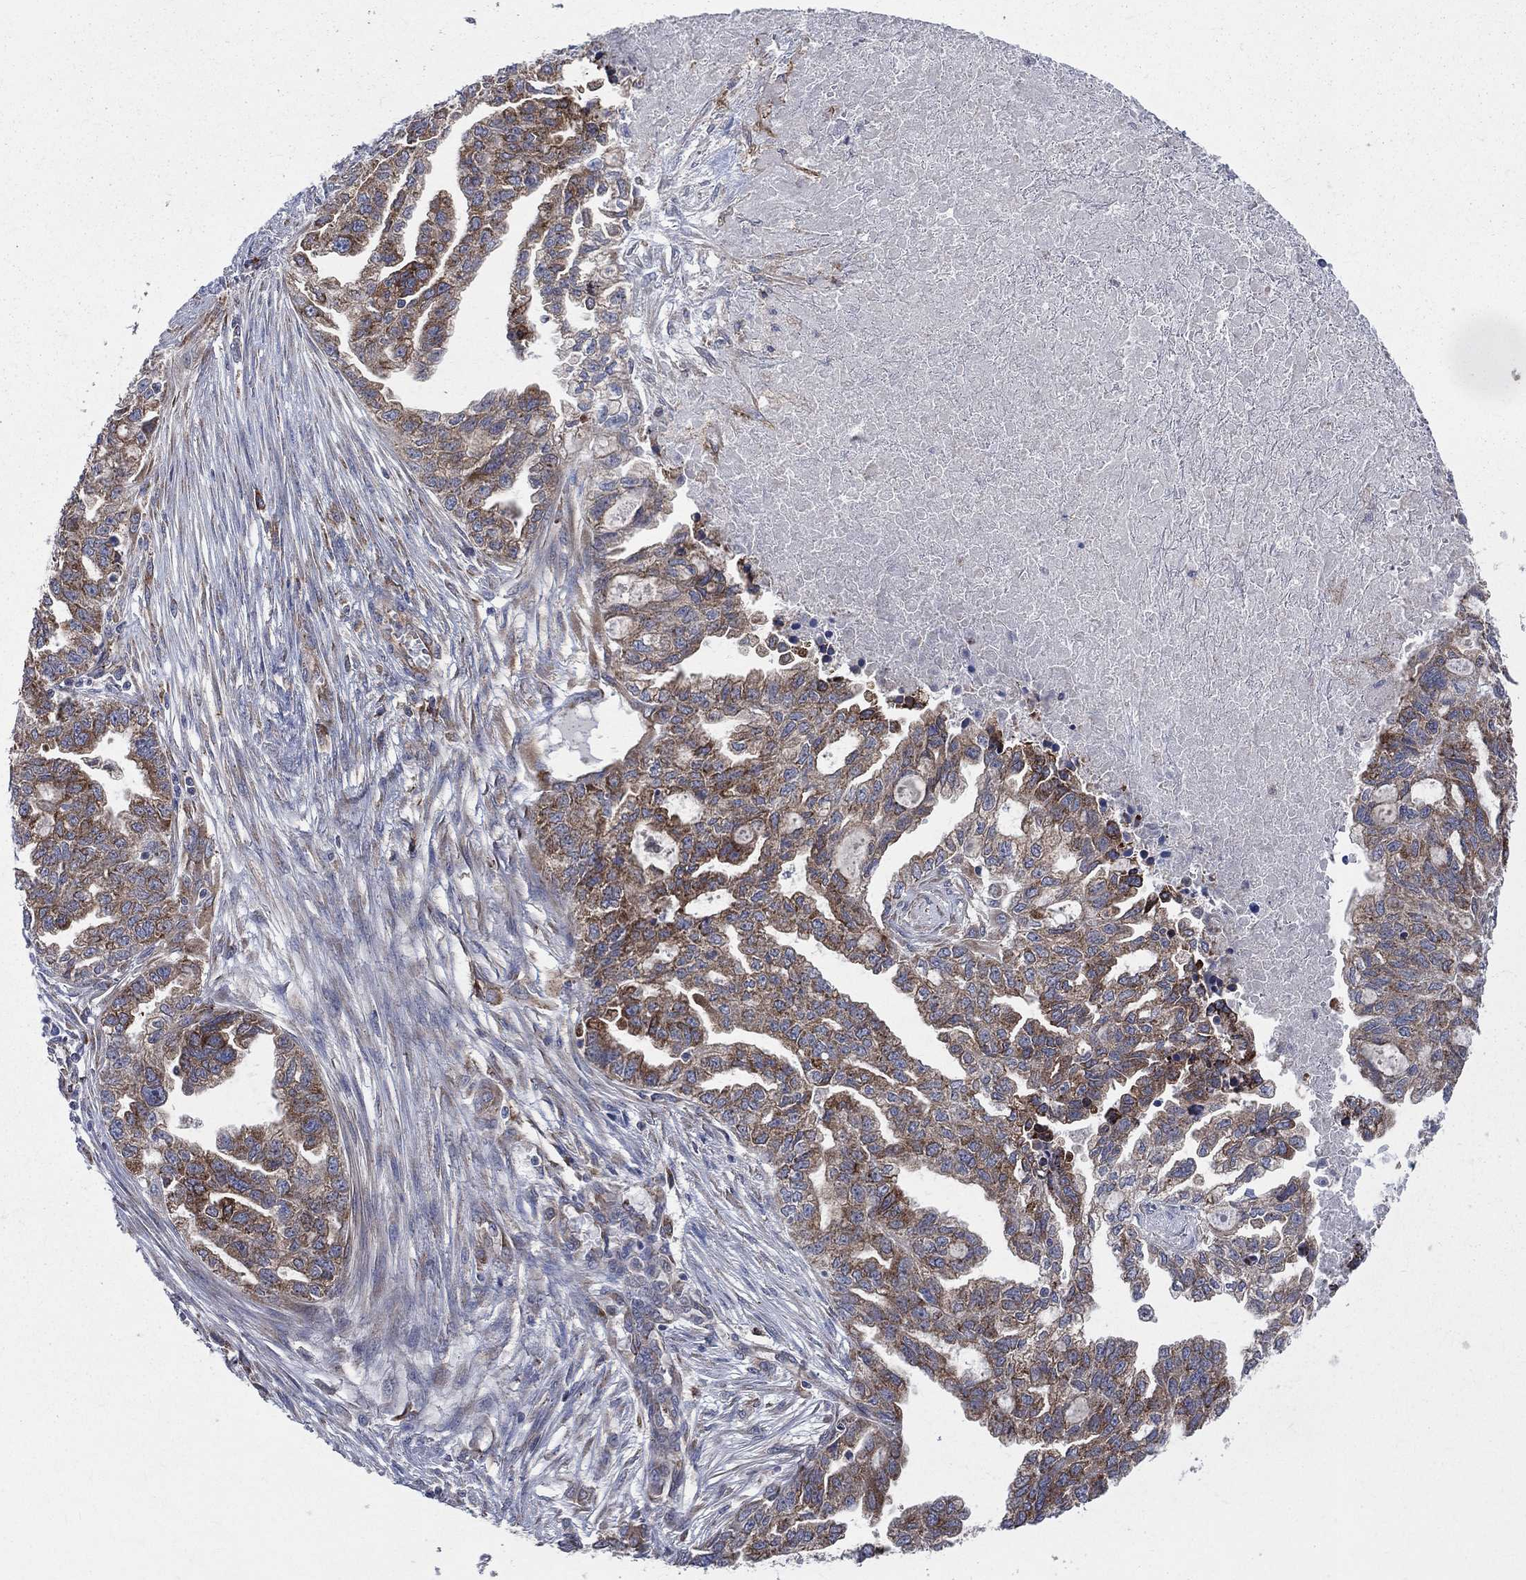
{"staining": {"intensity": "moderate", "quantity": ">75%", "location": "cytoplasmic/membranous"}, "tissue": "ovarian cancer", "cell_type": "Tumor cells", "image_type": "cancer", "snomed": [{"axis": "morphology", "description": "Cystadenocarcinoma, serous, NOS"}, {"axis": "topography", "description": "Ovary"}], "caption": "Immunohistochemistry histopathology image of neoplastic tissue: ovarian cancer stained using immunohistochemistry (IHC) reveals medium levels of moderate protein expression localized specifically in the cytoplasmic/membranous of tumor cells, appearing as a cytoplasmic/membranous brown color.", "gene": "CCDC159", "patient": {"sex": "female", "age": 51}}